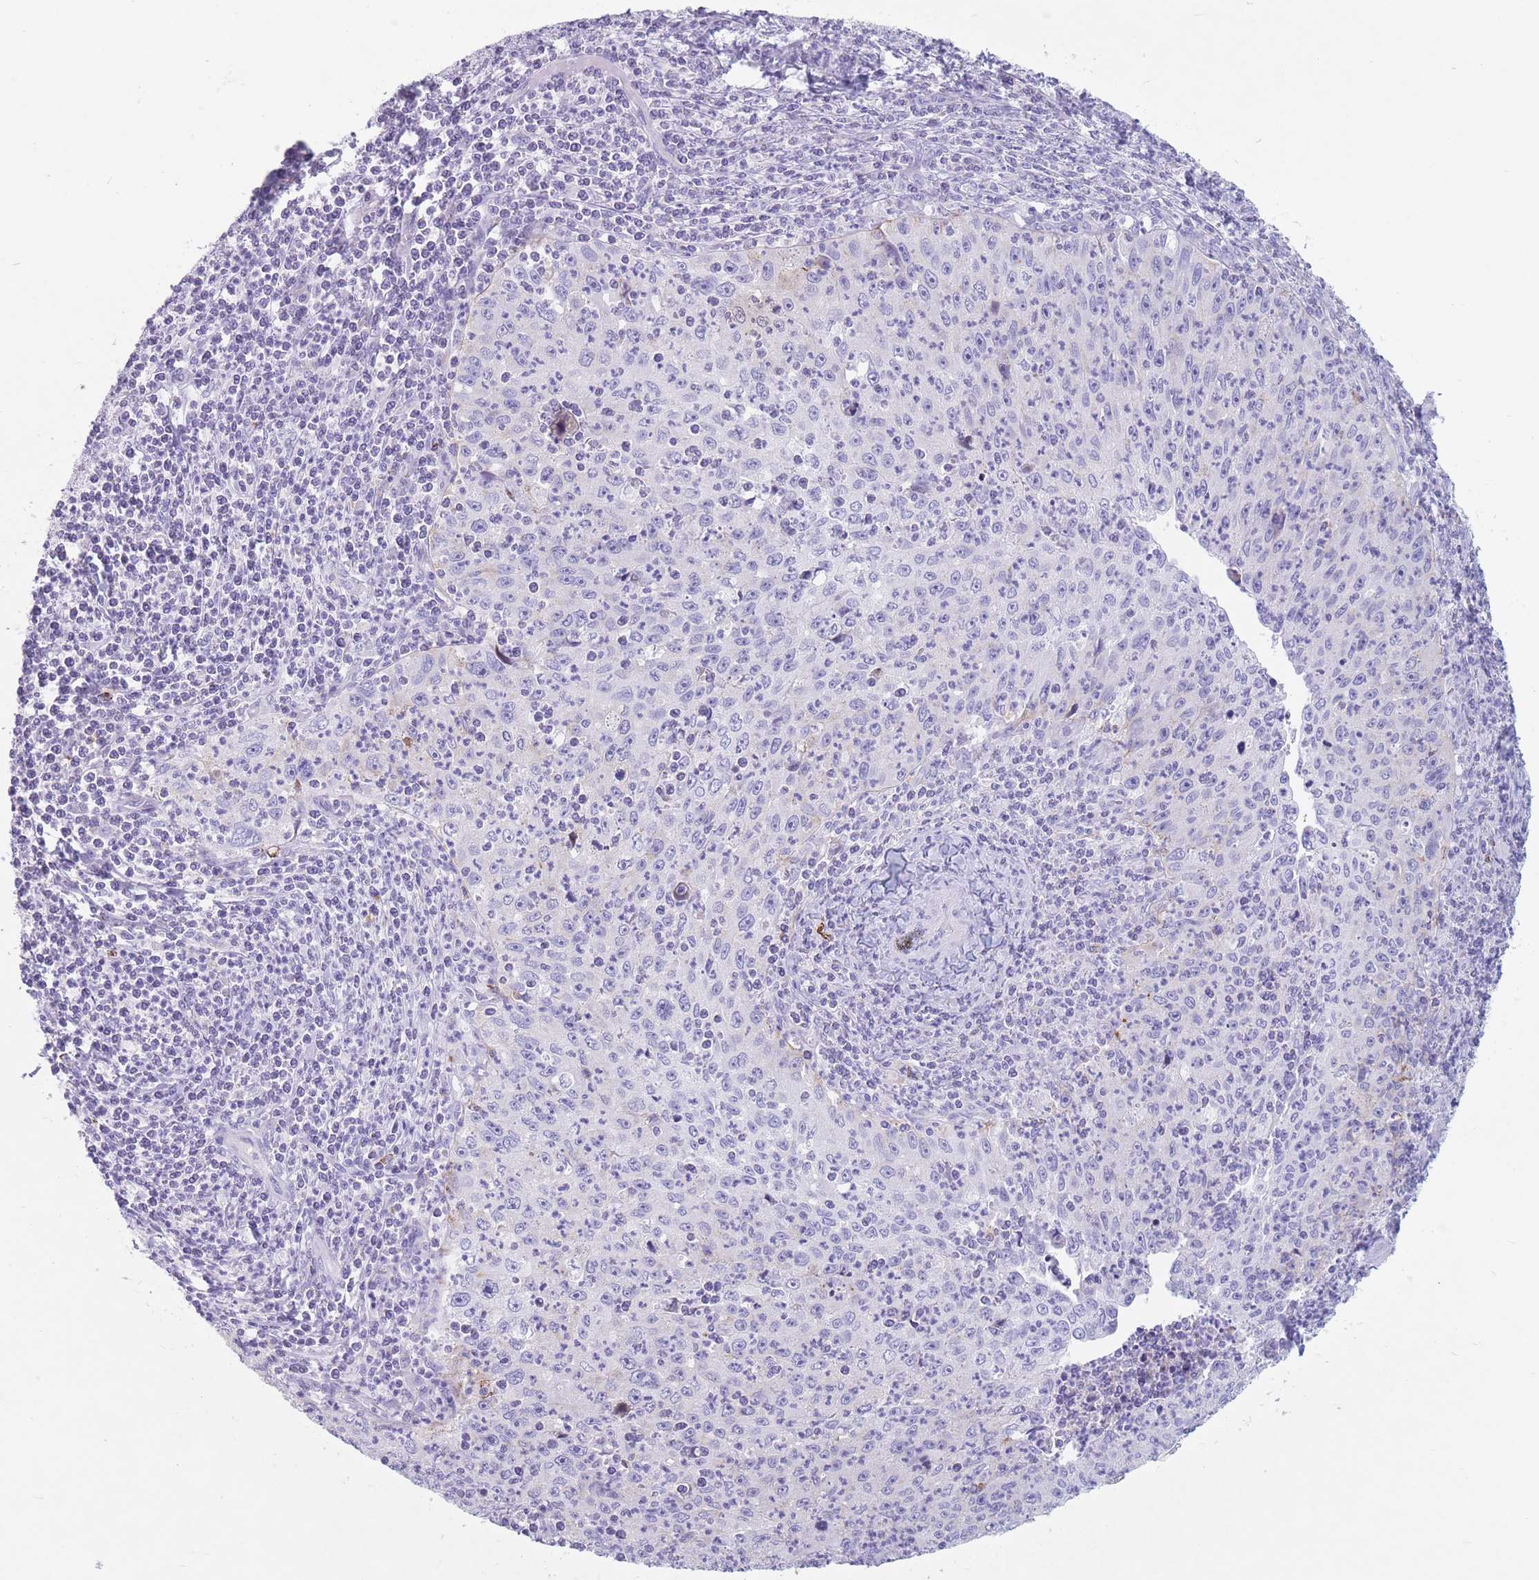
{"staining": {"intensity": "negative", "quantity": "none", "location": "none"}, "tissue": "cervical cancer", "cell_type": "Tumor cells", "image_type": "cancer", "snomed": [{"axis": "morphology", "description": "Squamous cell carcinoma, NOS"}, {"axis": "topography", "description": "Cervix"}], "caption": "A high-resolution micrograph shows IHC staining of cervical squamous cell carcinoma, which shows no significant expression in tumor cells.", "gene": "ST3GAL5", "patient": {"sex": "female", "age": 30}}